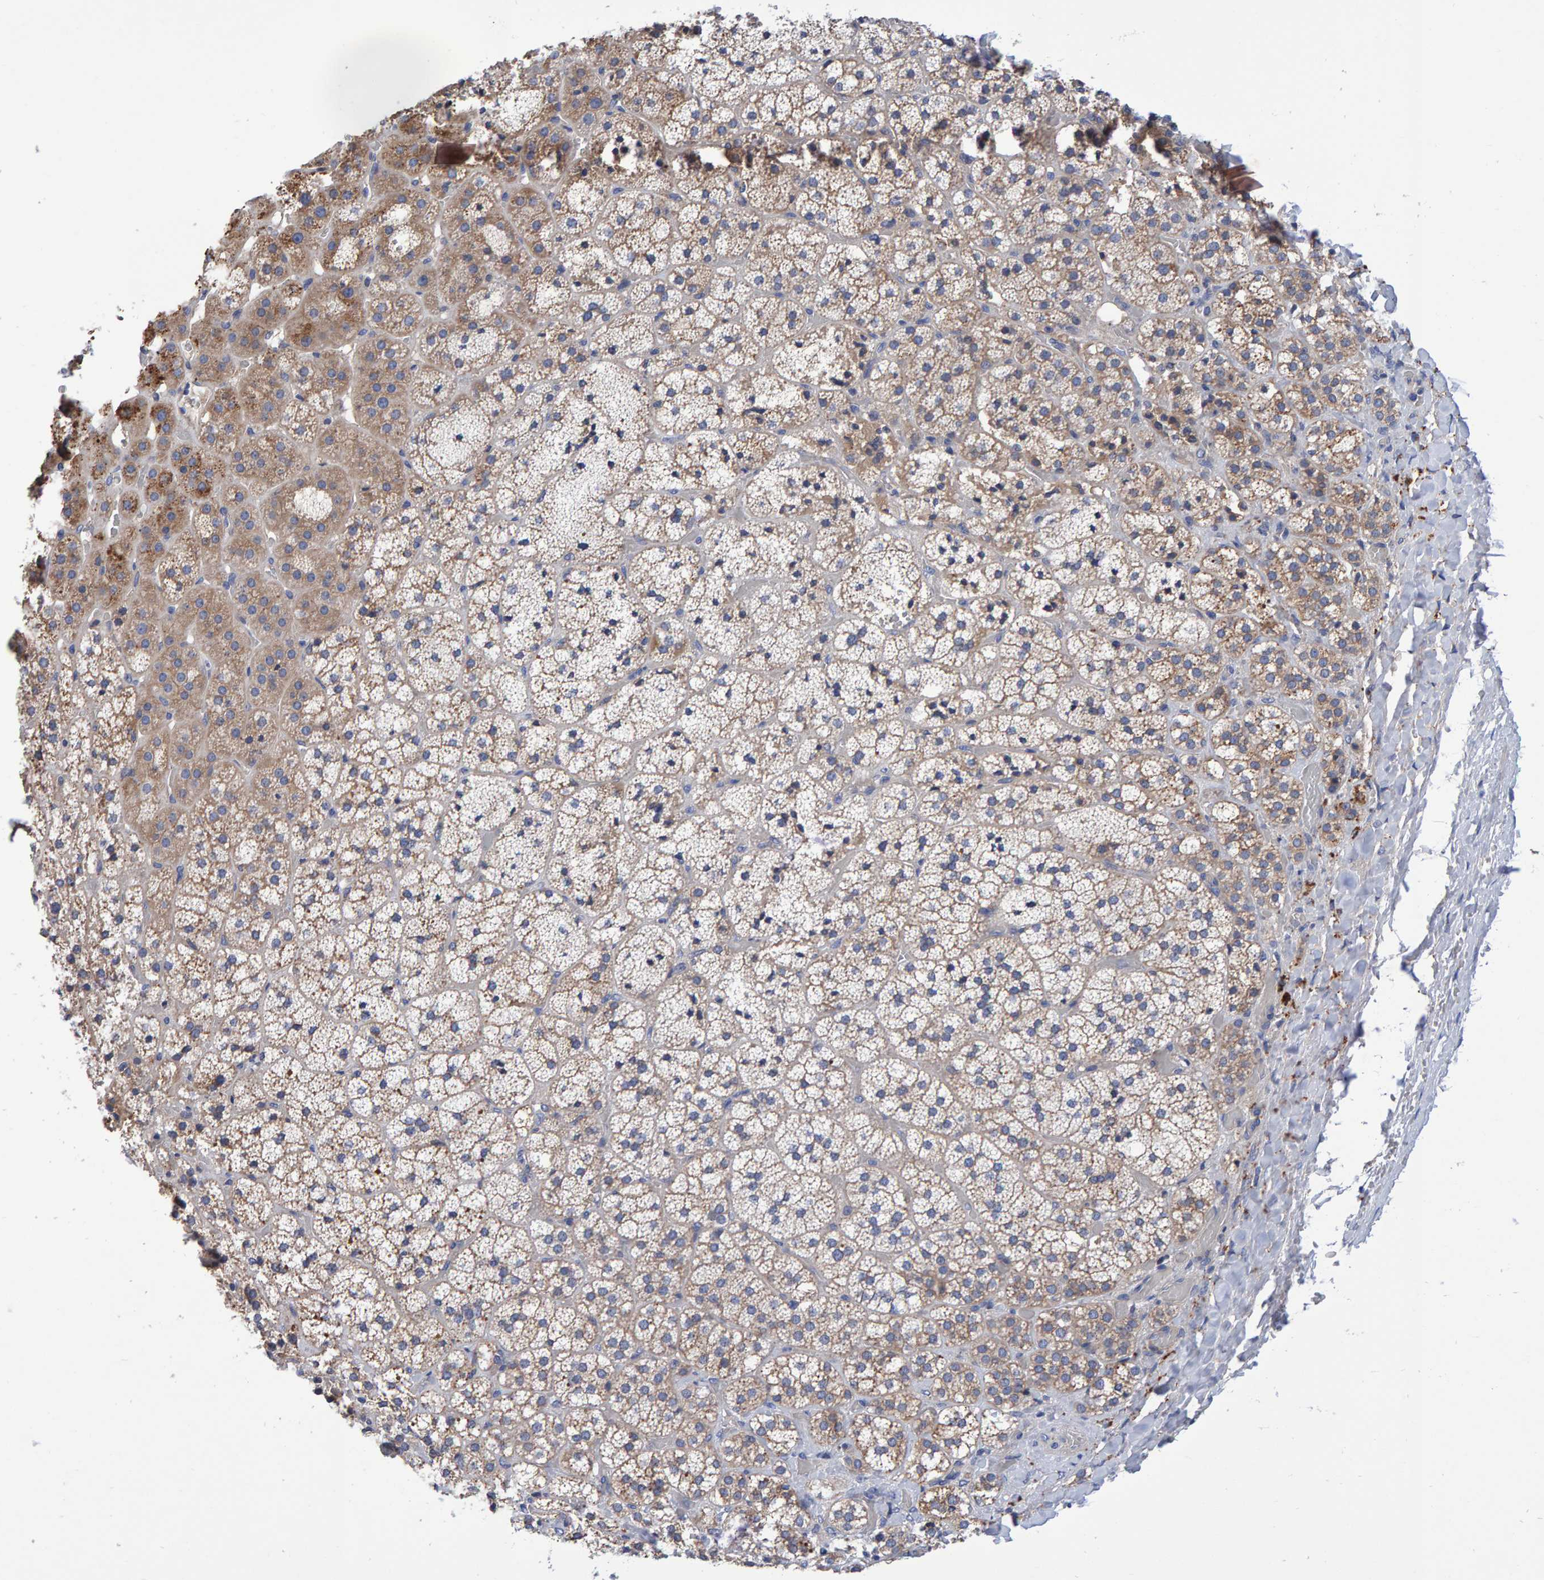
{"staining": {"intensity": "weak", "quantity": ">75%", "location": "cytoplasmic/membranous"}, "tissue": "adrenal gland", "cell_type": "Glandular cells", "image_type": "normal", "snomed": [{"axis": "morphology", "description": "Normal tissue, NOS"}, {"axis": "topography", "description": "Adrenal gland"}], "caption": "Immunohistochemical staining of normal human adrenal gland reveals >75% levels of weak cytoplasmic/membranous protein positivity in approximately >75% of glandular cells.", "gene": "EFR3A", "patient": {"sex": "female", "age": 44}}